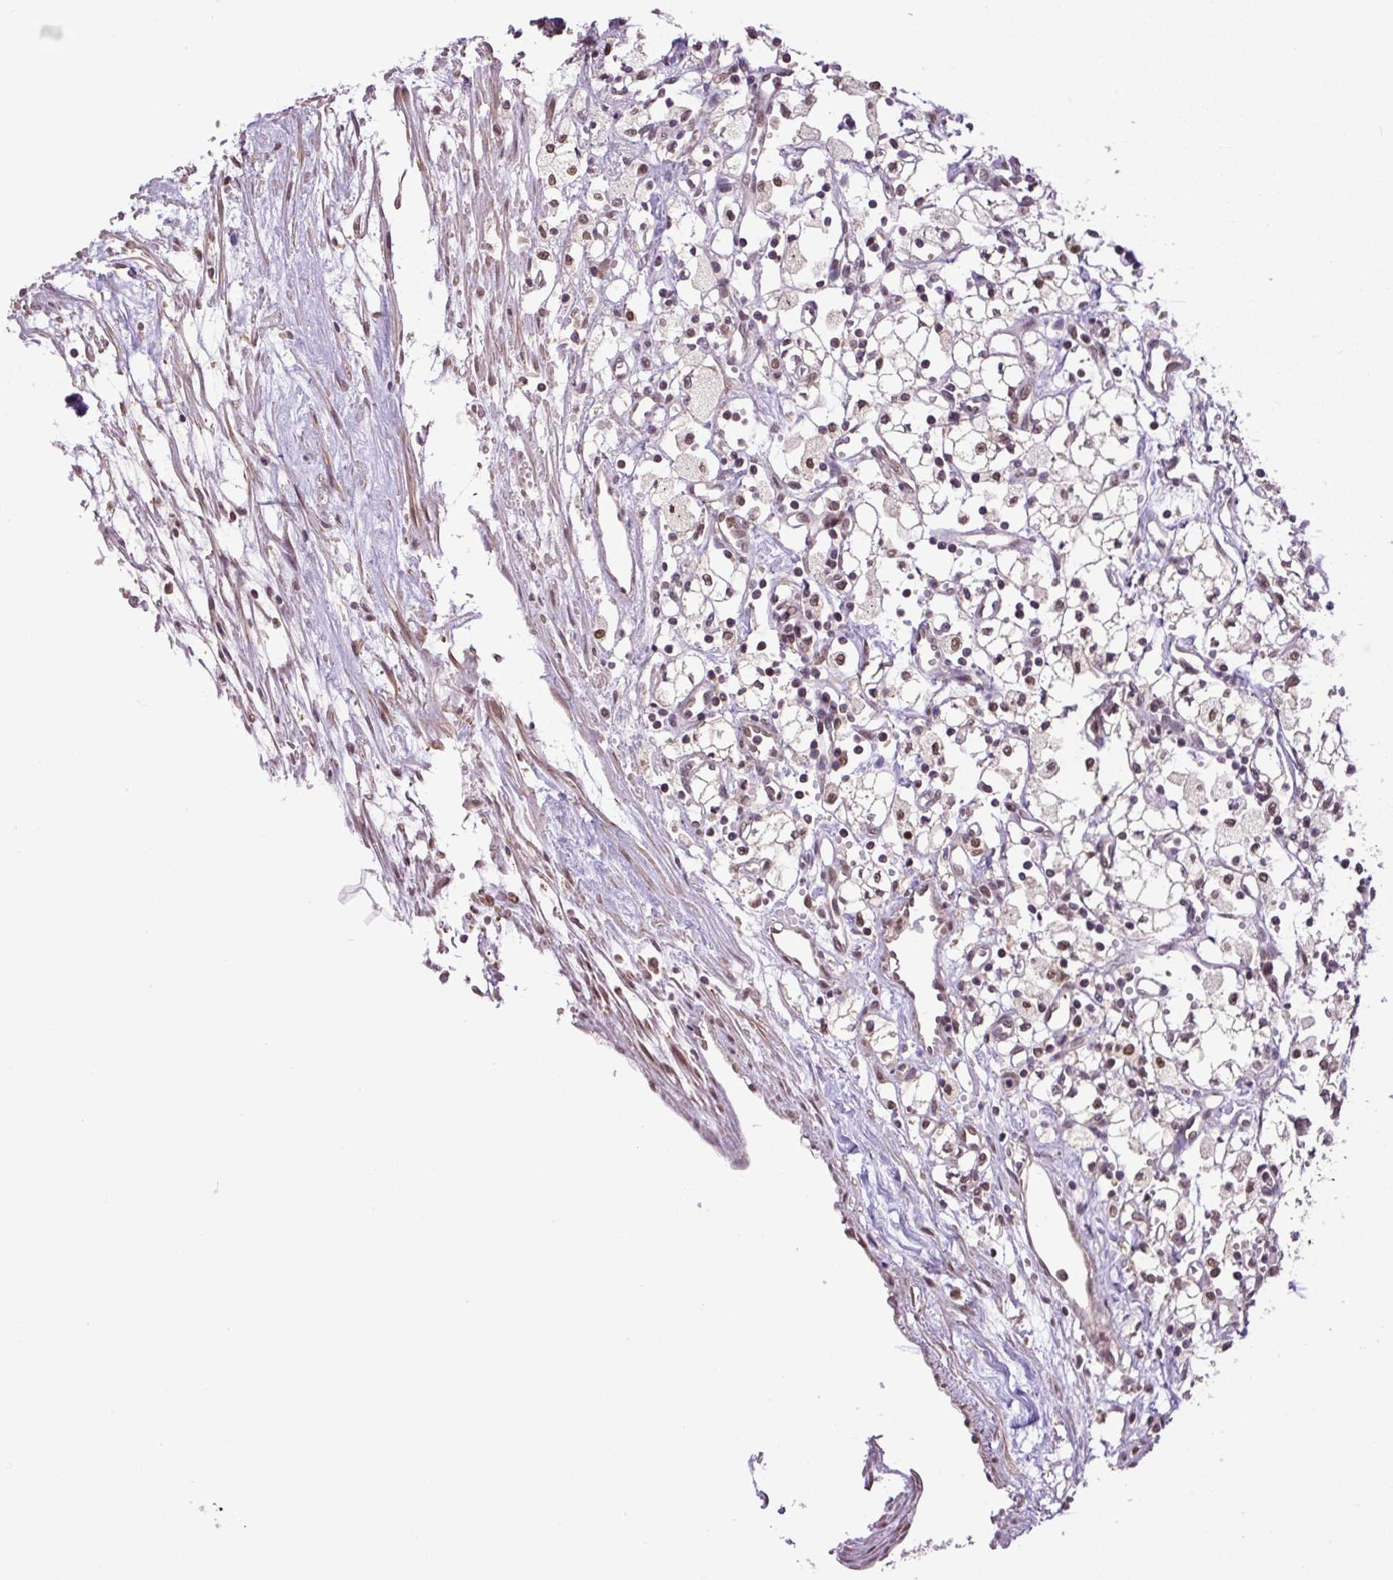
{"staining": {"intensity": "moderate", "quantity": ">75%", "location": "nuclear"}, "tissue": "renal cancer", "cell_type": "Tumor cells", "image_type": "cancer", "snomed": [{"axis": "morphology", "description": "Adenocarcinoma, NOS"}, {"axis": "topography", "description": "Kidney"}], "caption": "Moderate nuclear expression is seen in about >75% of tumor cells in renal cancer (adenocarcinoma).", "gene": "KPNA1", "patient": {"sex": "male", "age": 59}}